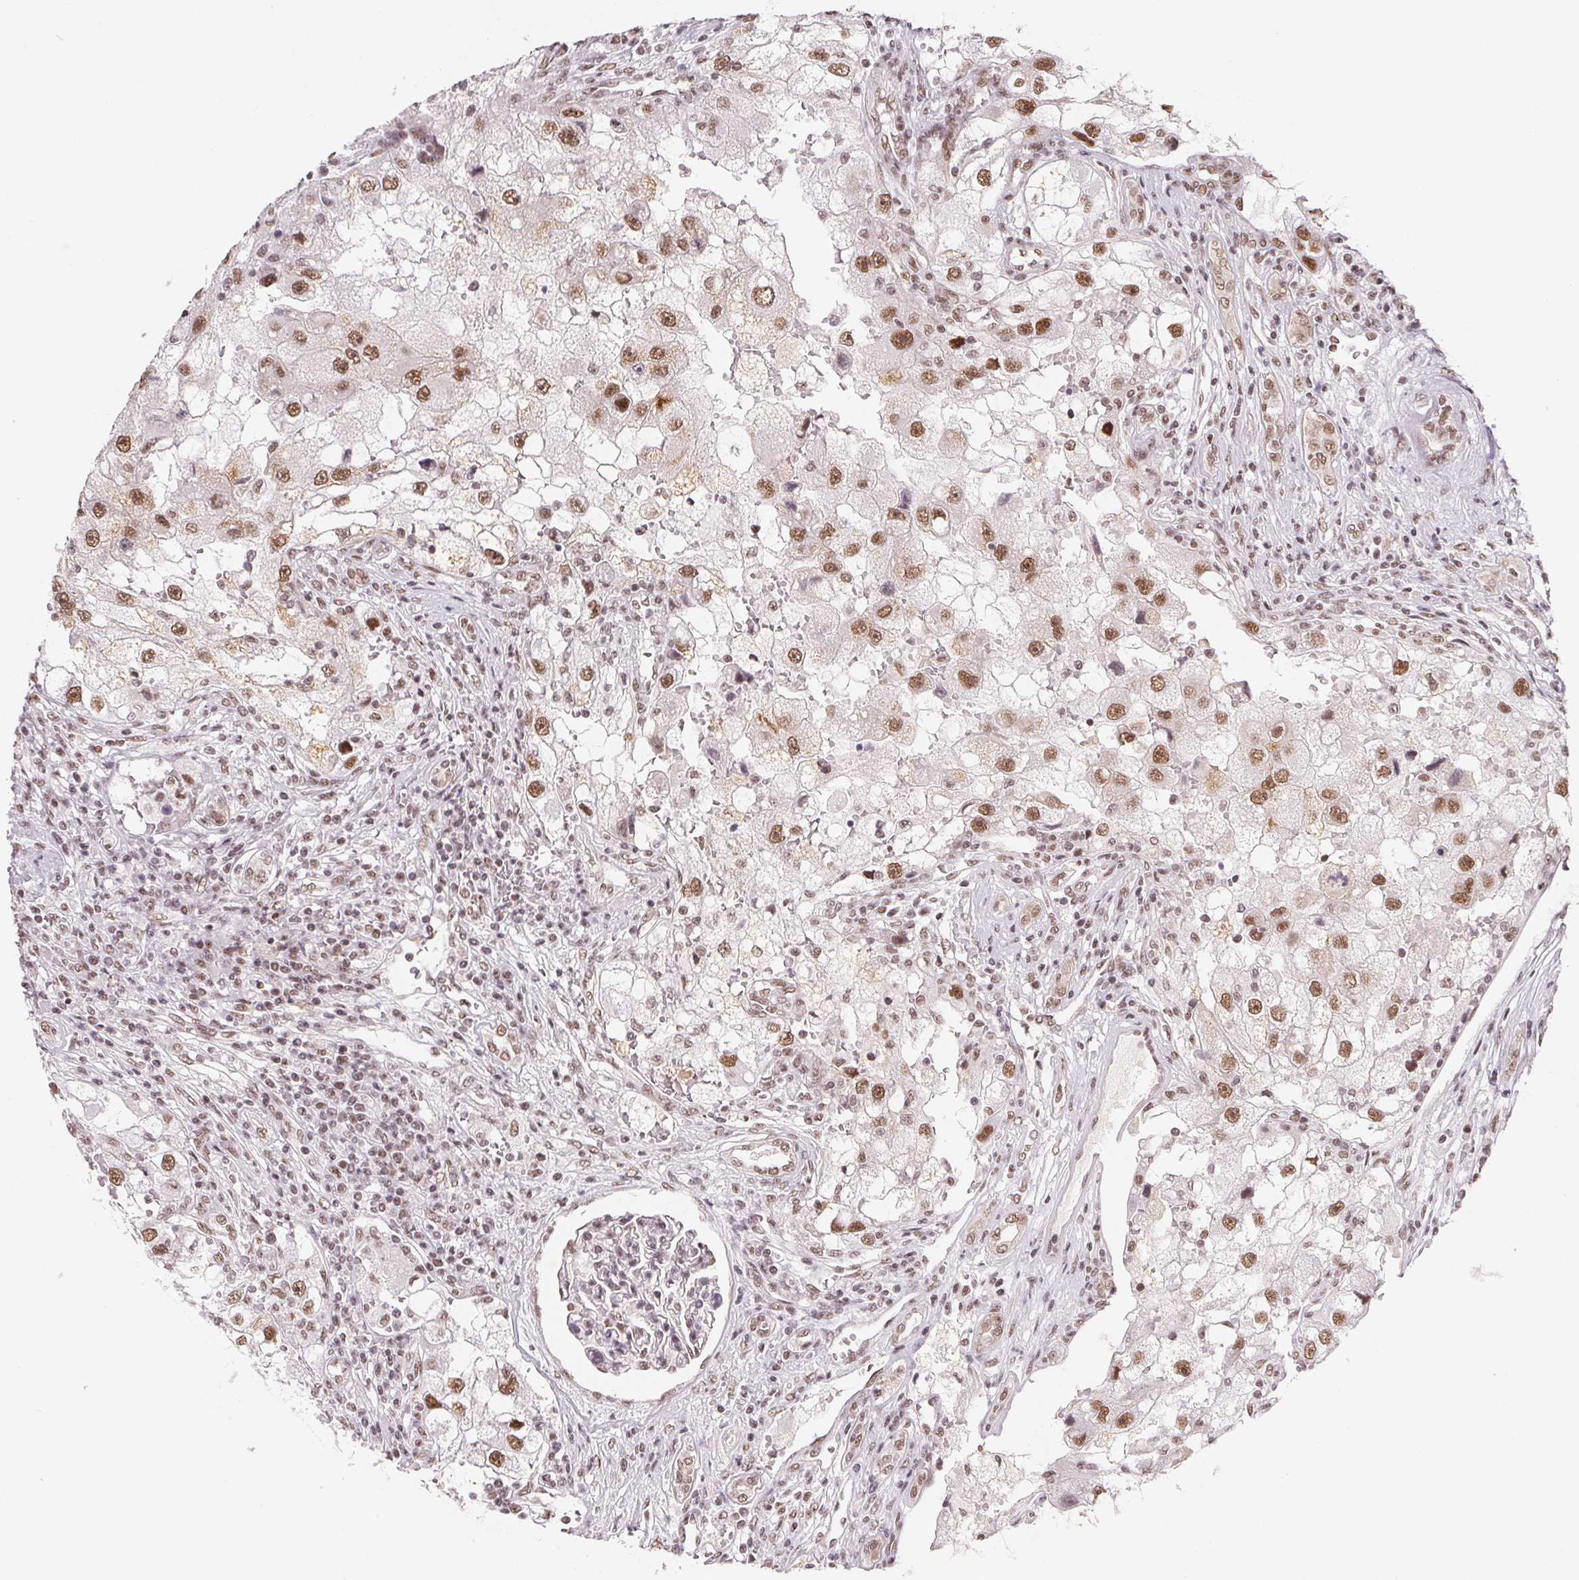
{"staining": {"intensity": "moderate", "quantity": ">75%", "location": "nuclear"}, "tissue": "renal cancer", "cell_type": "Tumor cells", "image_type": "cancer", "snomed": [{"axis": "morphology", "description": "Adenocarcinoma, NOS"}, {"axis": "topography", "description": "Kidney"}], "caption": "IHC (DAB (3,3'-diaminobenzidine)) staining of adenocarcinoma (renal) reveals moderate nuclear protein positivity in about >75% of tumor cells. The protein of interest is stained brown, and the nuclei are stained in blue (DAB IHC with brightfield microscopy, high magnification).", "gene": "TCERG1", "patient": {"sex": "male", "age": 63}}